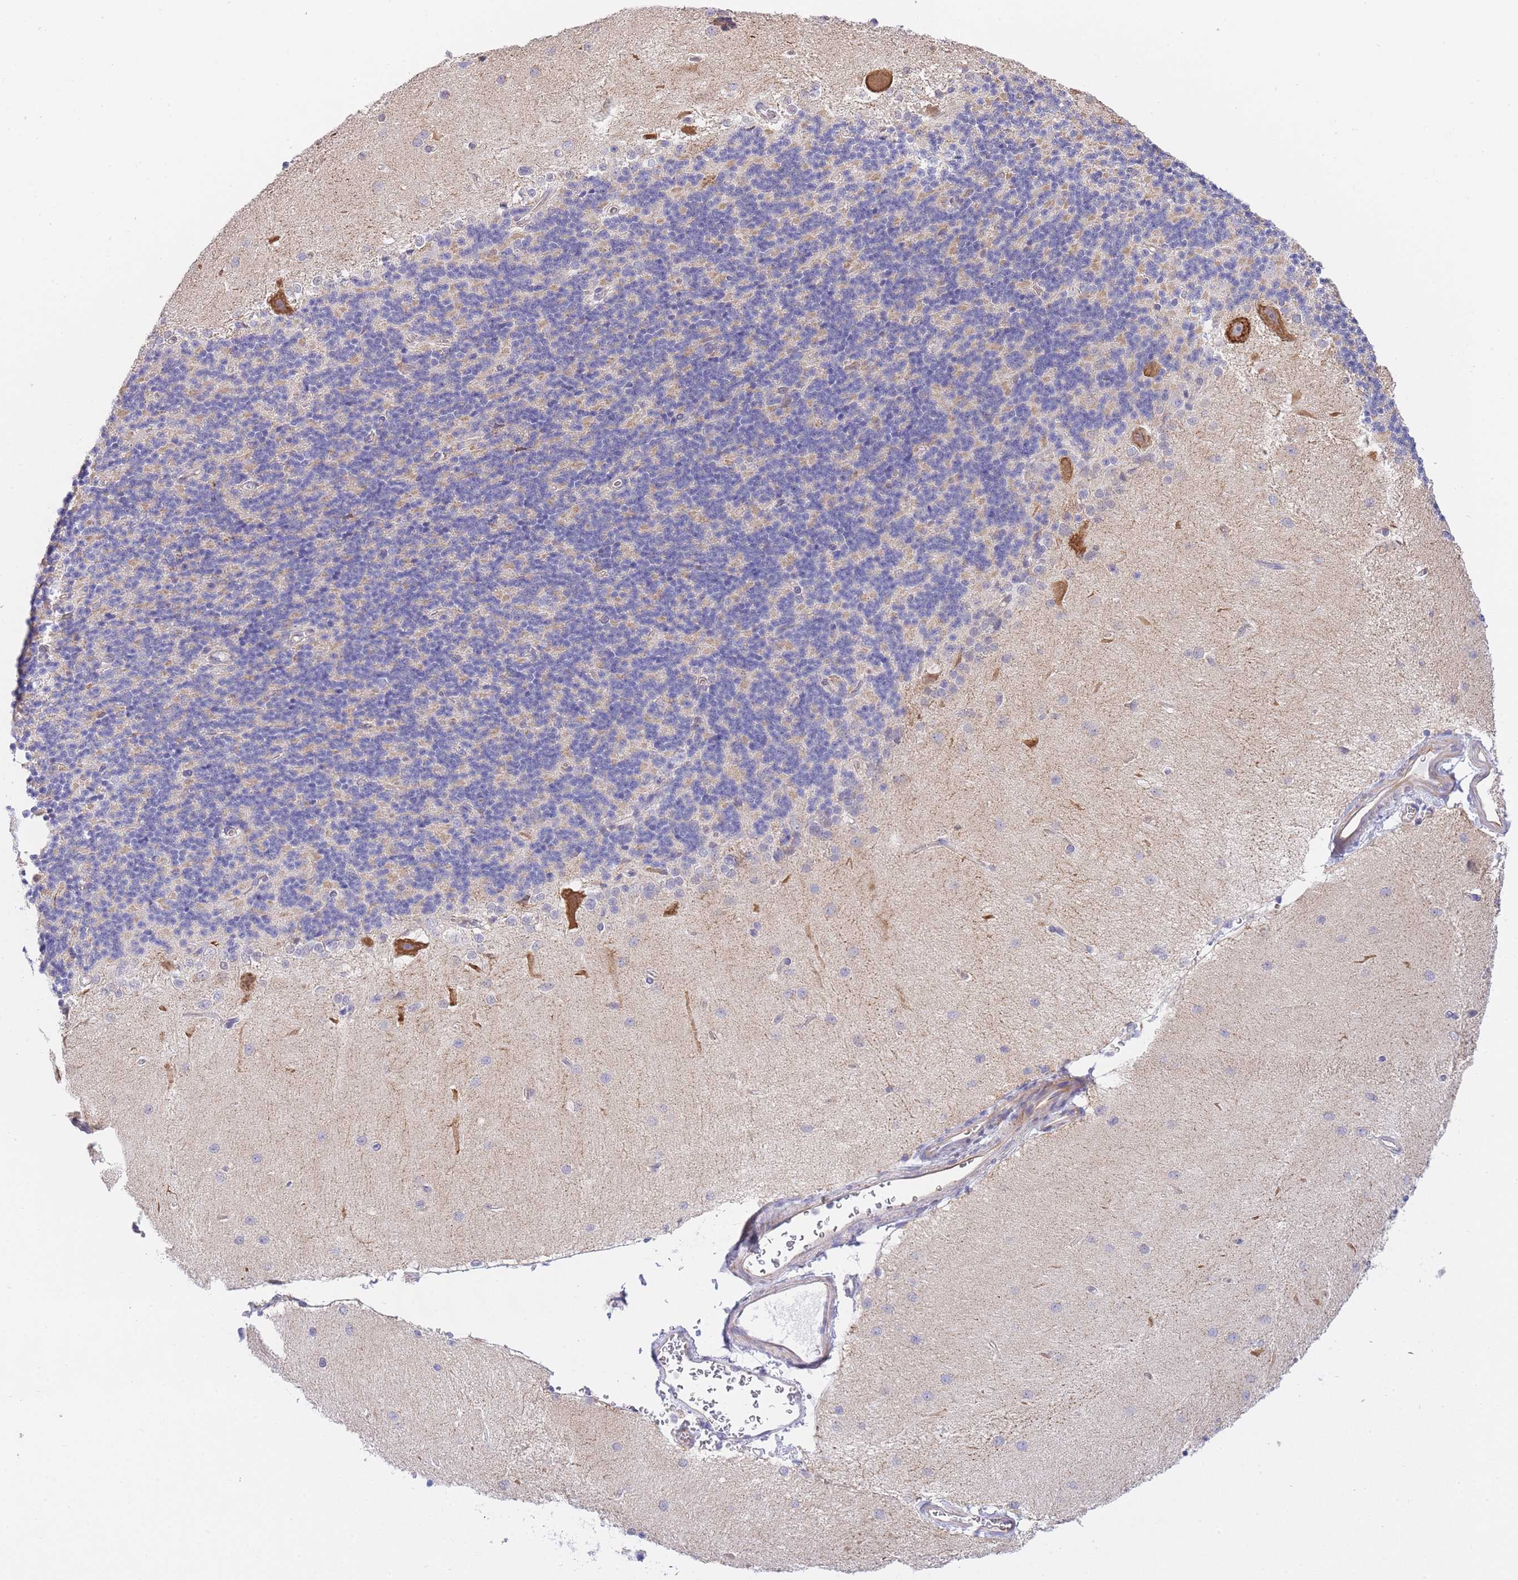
{"staining": {"intensity": "weak", "quantity": "<25%", "location": "cytoplasmic/membranous"}, "tissue": "cerebellum", "cell_type": "Cells in granular layer", "image_type": "normal", "snomed": [{"axis": "morphology", "description": "Normal tissue, NOS"}, {"axis": "topography", "description": "Cerebellum"}], "caption": "Immunohistochemistry histopathology image of unremarkable cerebellum: human cerebellum stained with DAB reveals no significant protein positivity in cells in granular layer. The staining is performed using DAB brown chromogen with nuclei counter-stained in using hematoxylin.", "gene": "CTBP1", "patient": {"sex": "female", "age": 29}}